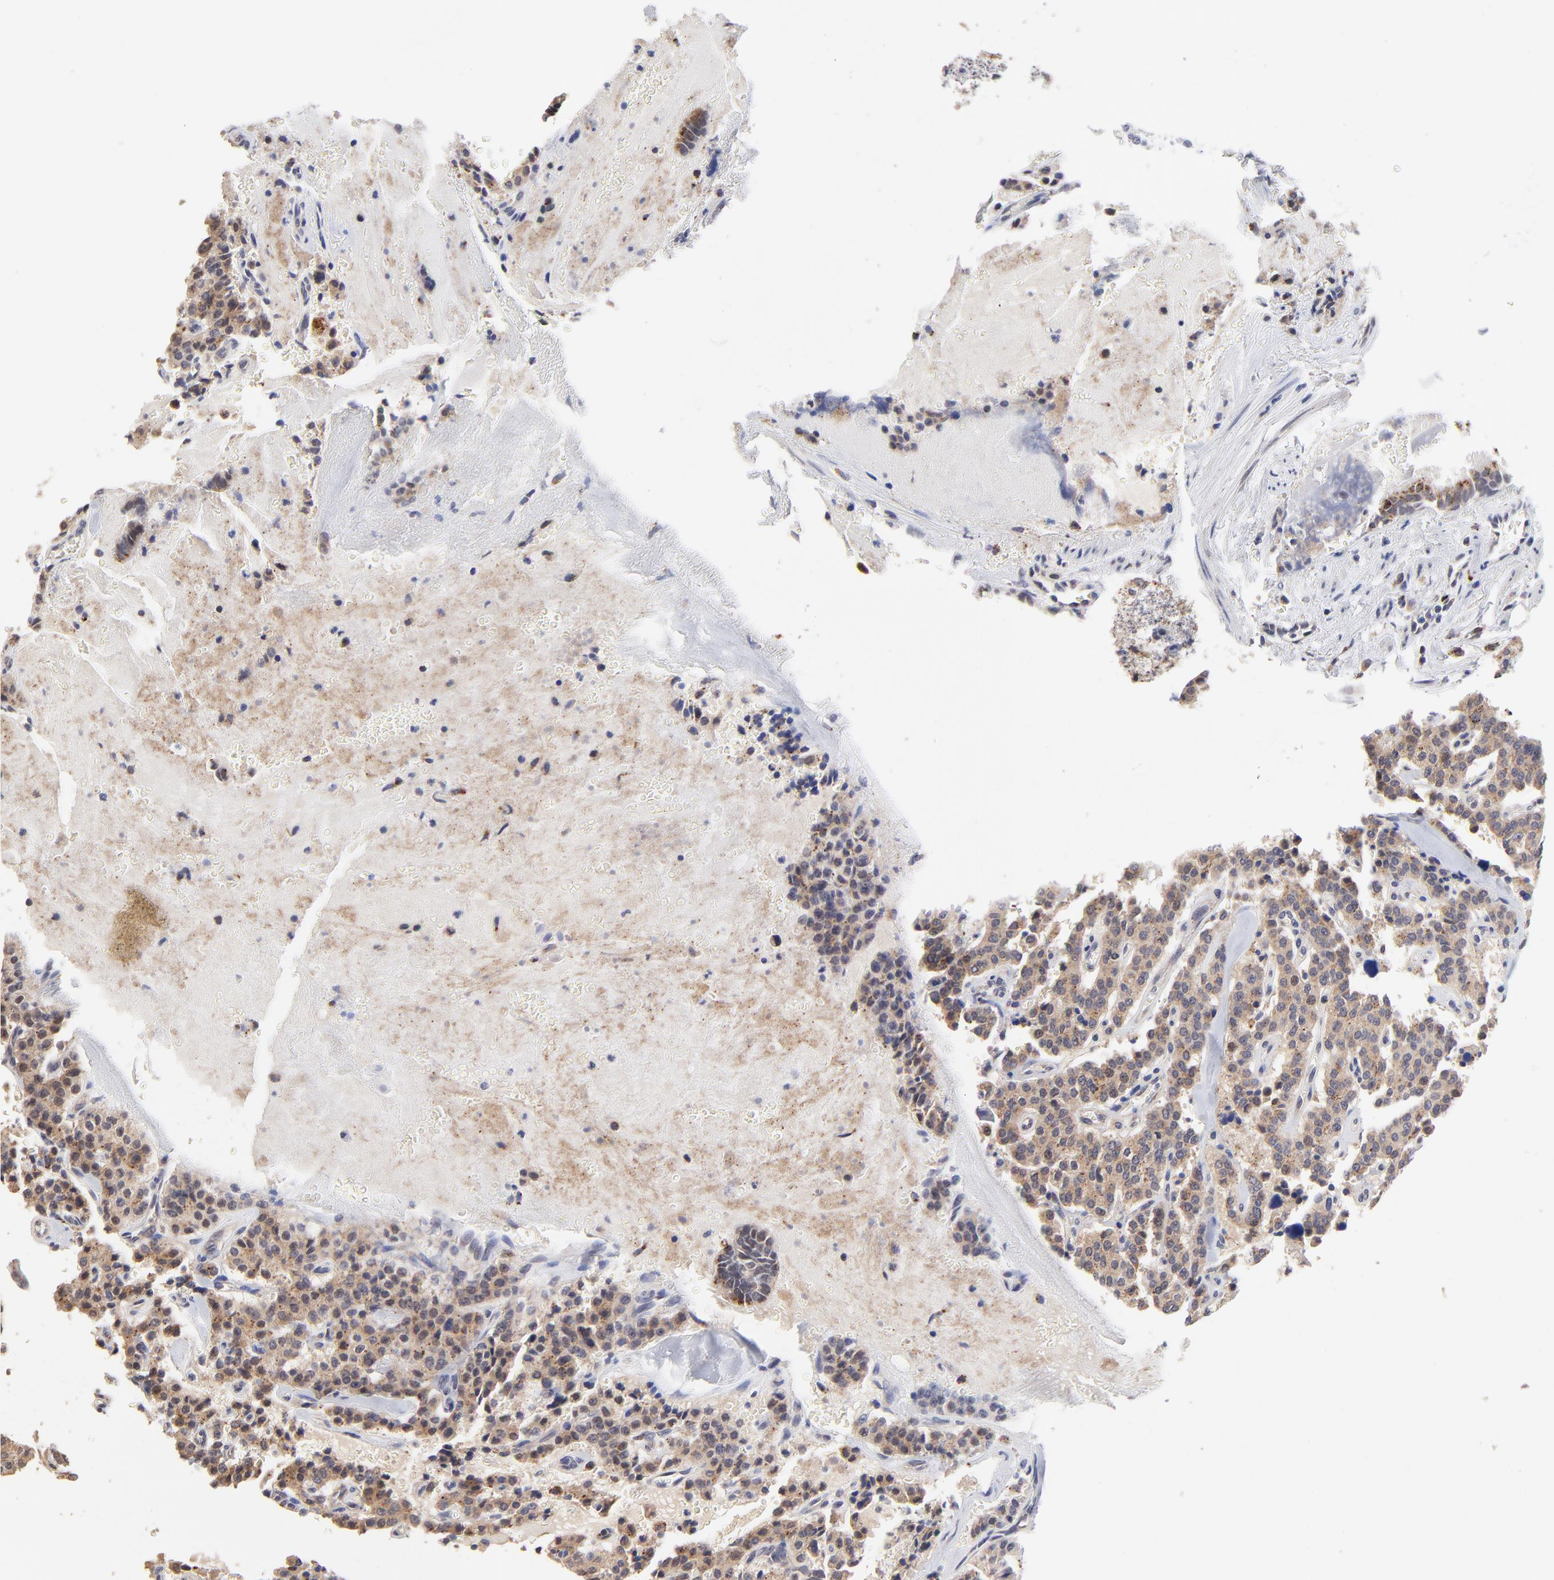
{"staining": {"intensity": "moderate", "quantity": ">75%", "location": "cytoplasmic/membranous"}, "tissue": "carcinoid", "cell_type": "Tumor cells", "image_type": "cancer", "snomed": [{"axis": "morphology", "description": "Carcinoid, malignant, NOS"}, {"axis": "topography", "description": "Bronchus"}], "caption": "The photomicrograph reveals immunohistochemical staining of malignant carcinoid. There is moderate cytoplasmic/membranous expression is seen in approximately >75% of tumor cells.", "gene": "PDE4B", "patient": {"sex": "male", "age": 55}}